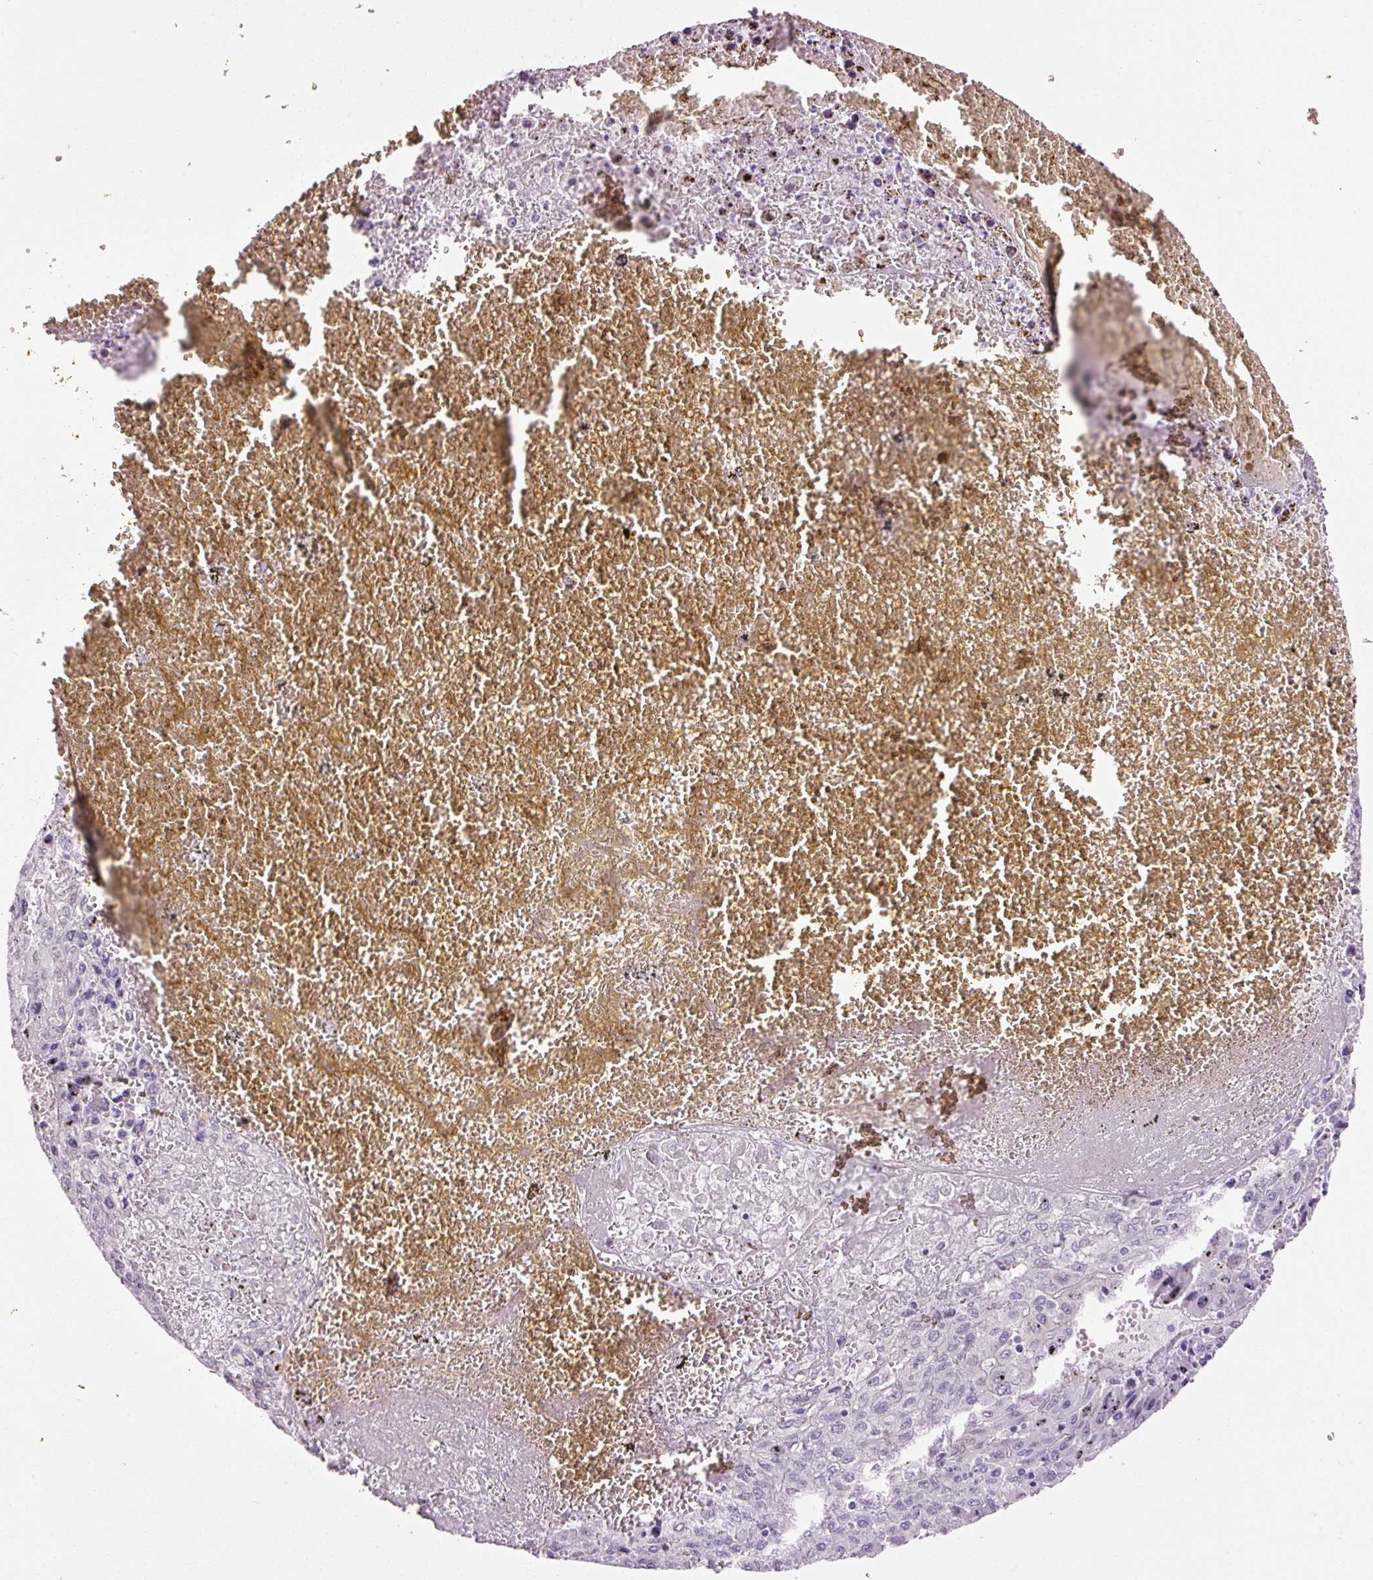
{"staining": {"intensity": "negative", "quantity": "none", "location": "none"}, "tissue": "liver cancer", "cell_type": "Tumor cells", "image_type": "cancer", "snomed": [{"axis": "morphology", "description": "Carcinoma, Hepatocellular, NOS"}, {"axis": "topography", "description": "Liver"}], "caption": "This is a micrograph of immunohistochemistry staining of hepatocellular carcinoma (liver), which shows no staining in tumor cells.", "gene": "ANKRD20A1", "patient": {"sex": "female", "age": 53}}